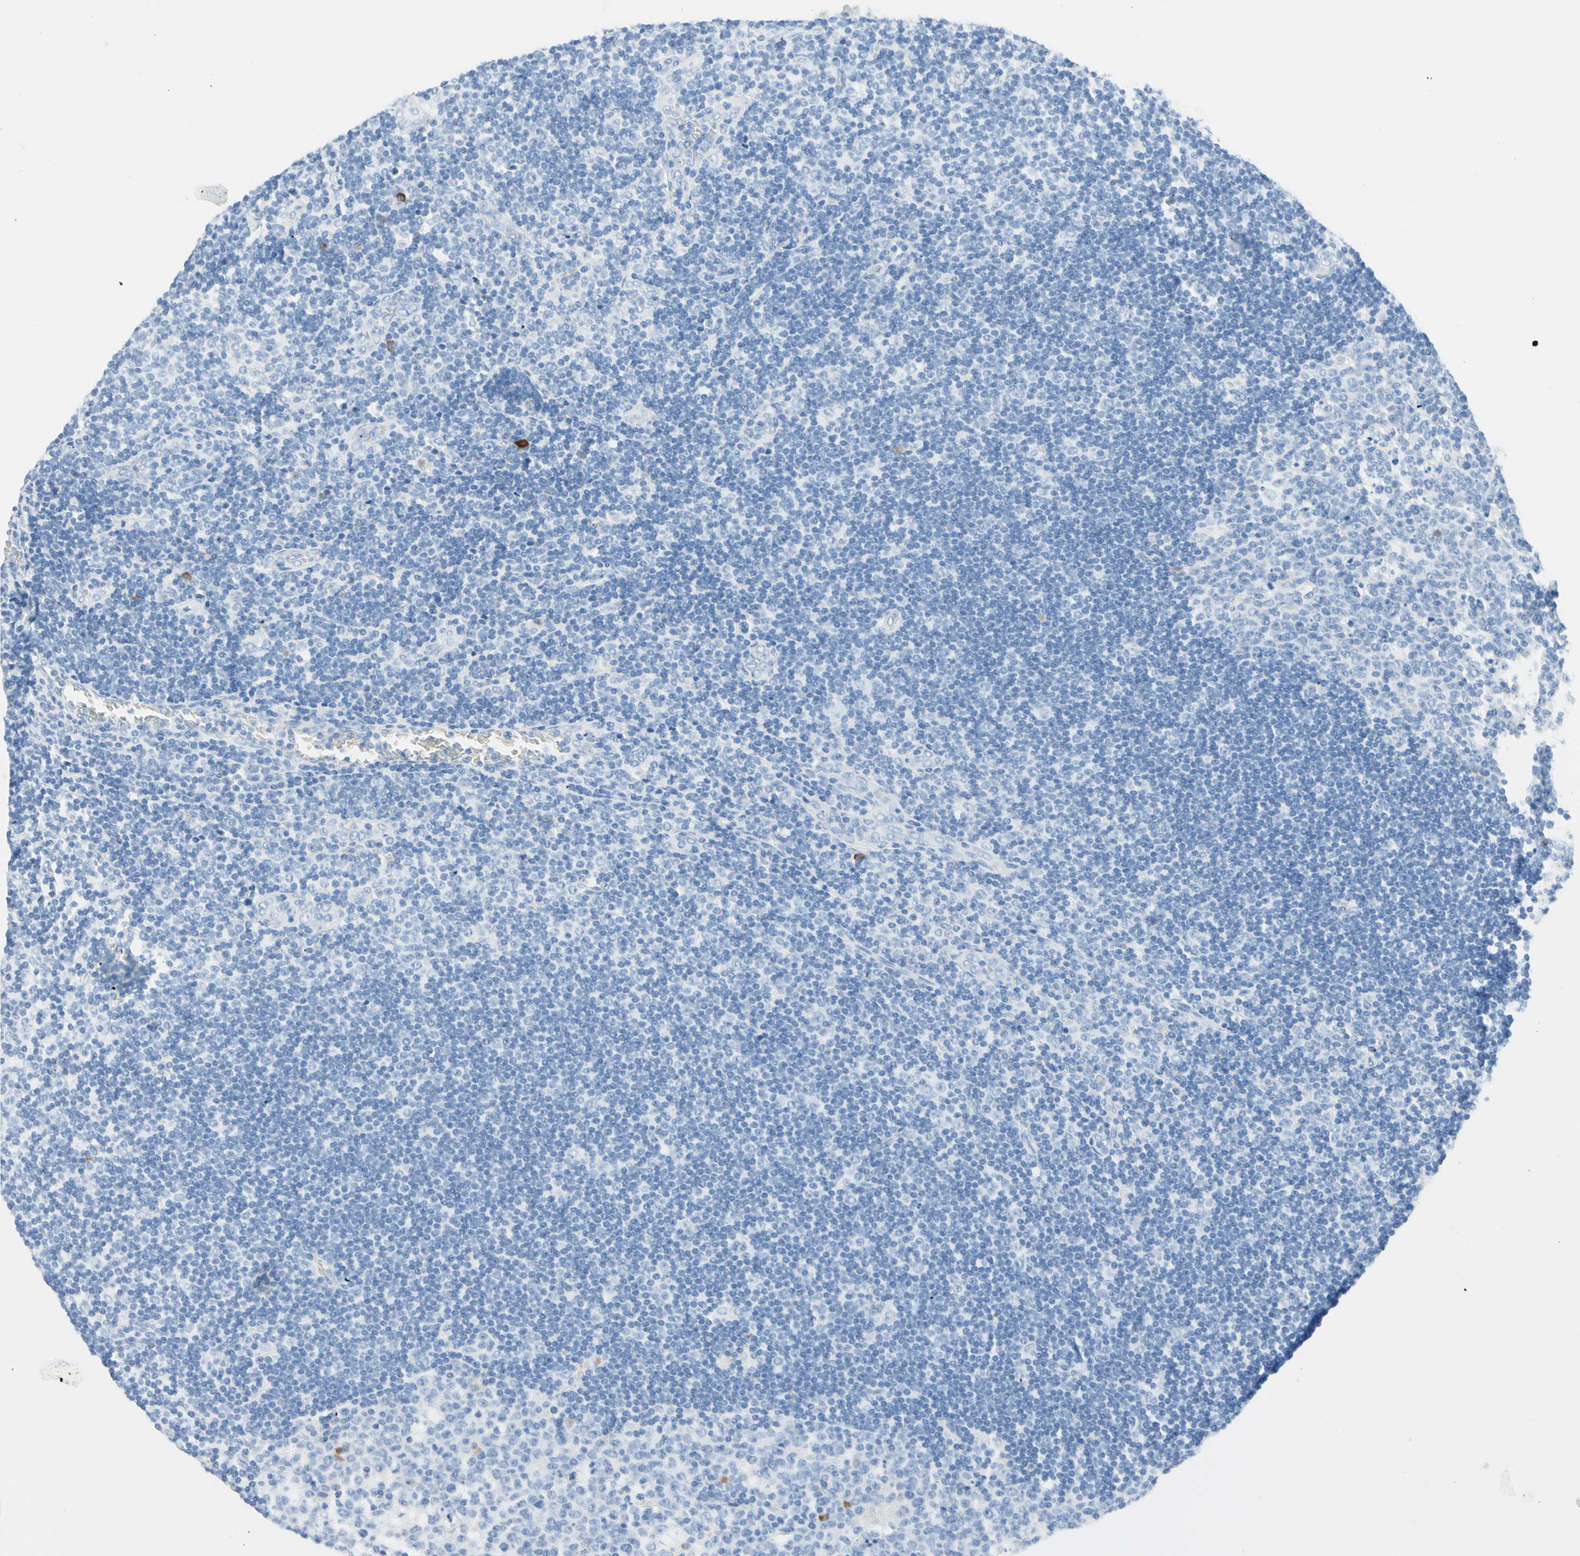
{"staining": {"intensity": "negative", "quantity": "none", "location": "none"}, "tissue": "lymph node", "cell_type": "Germinal center cells", "image_type": "normal", "snomed": [{"axis": "morphology", "description": "Normal tissue, NOS"}, {"axis": "topography", "description": "Lymph node"}, {"axis": "topography", "description": "Salivary gland"}], "caption": "DAB immunohistochemical staining of normal lymph node demonstrates no significant expression in germinal center cells.", "gene": "IL6ST", "patient": {"sex": "male", "age": 8}}